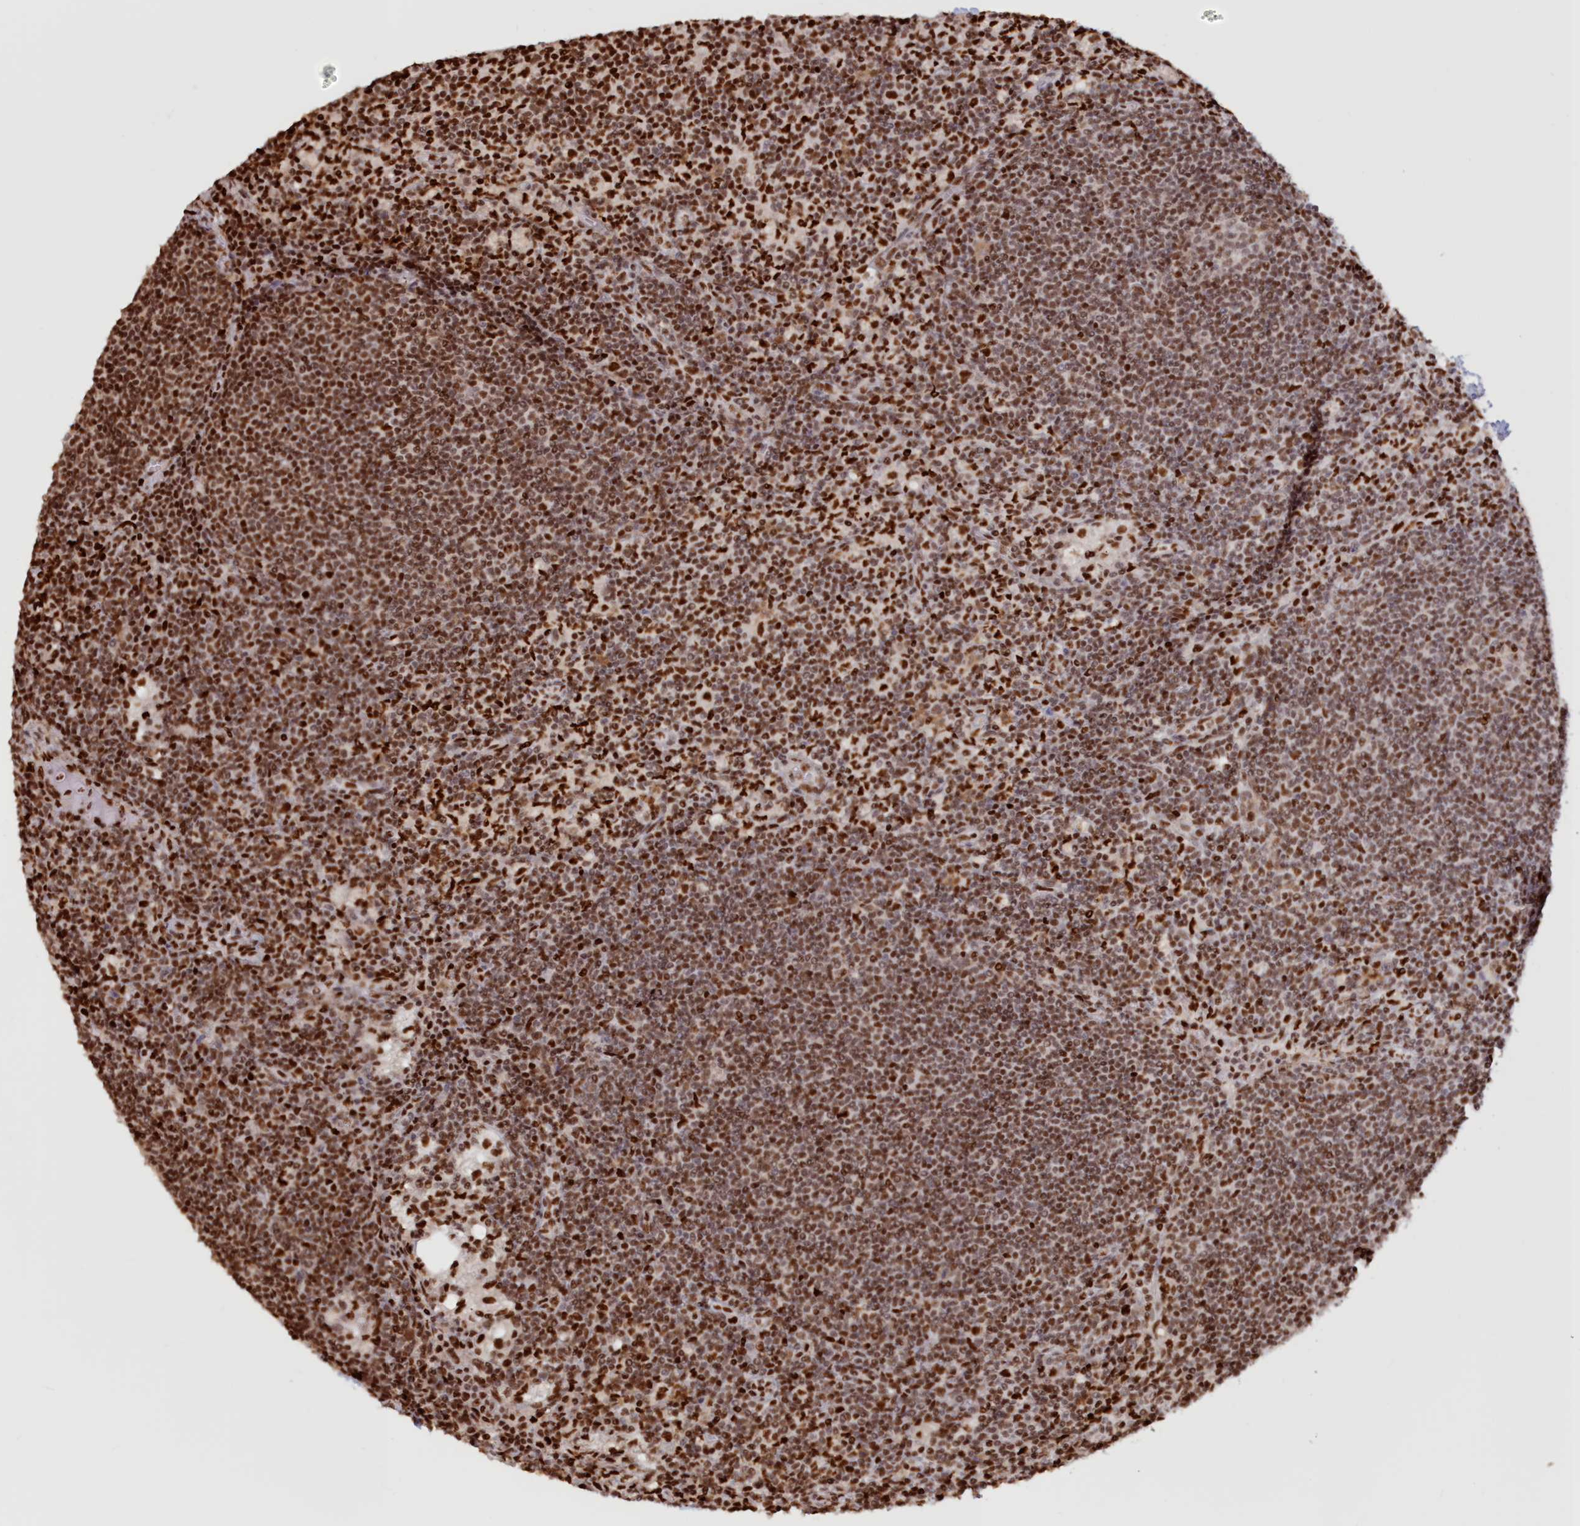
{"staining": {"intensity": "strong", "quantity": ">75%", "location": "nuclear"}, "tissue": "lymph node", "cell_type": "Non-germinal center cells", "image_type": "normal", "snomed": [{"axis": "morphology", "description": "Normal tissue, NOS"}, {"axis": "topography", "description": "Lymph node"}], "caption": "High-magnification brightfield microscopy of unremarkable lymph node stained with DAB (3,3'-diaminobenzidine) (brown) and counterstained with hematoxylin (blue). non-germinal center cells exhibit strong nuclear positivity is appreciated in about>75% of cells. (DAB IHC with brightfield microscopy, high magnification).", "gene": "POLR2B", "patient": {"sex": "male", "age": 69}}